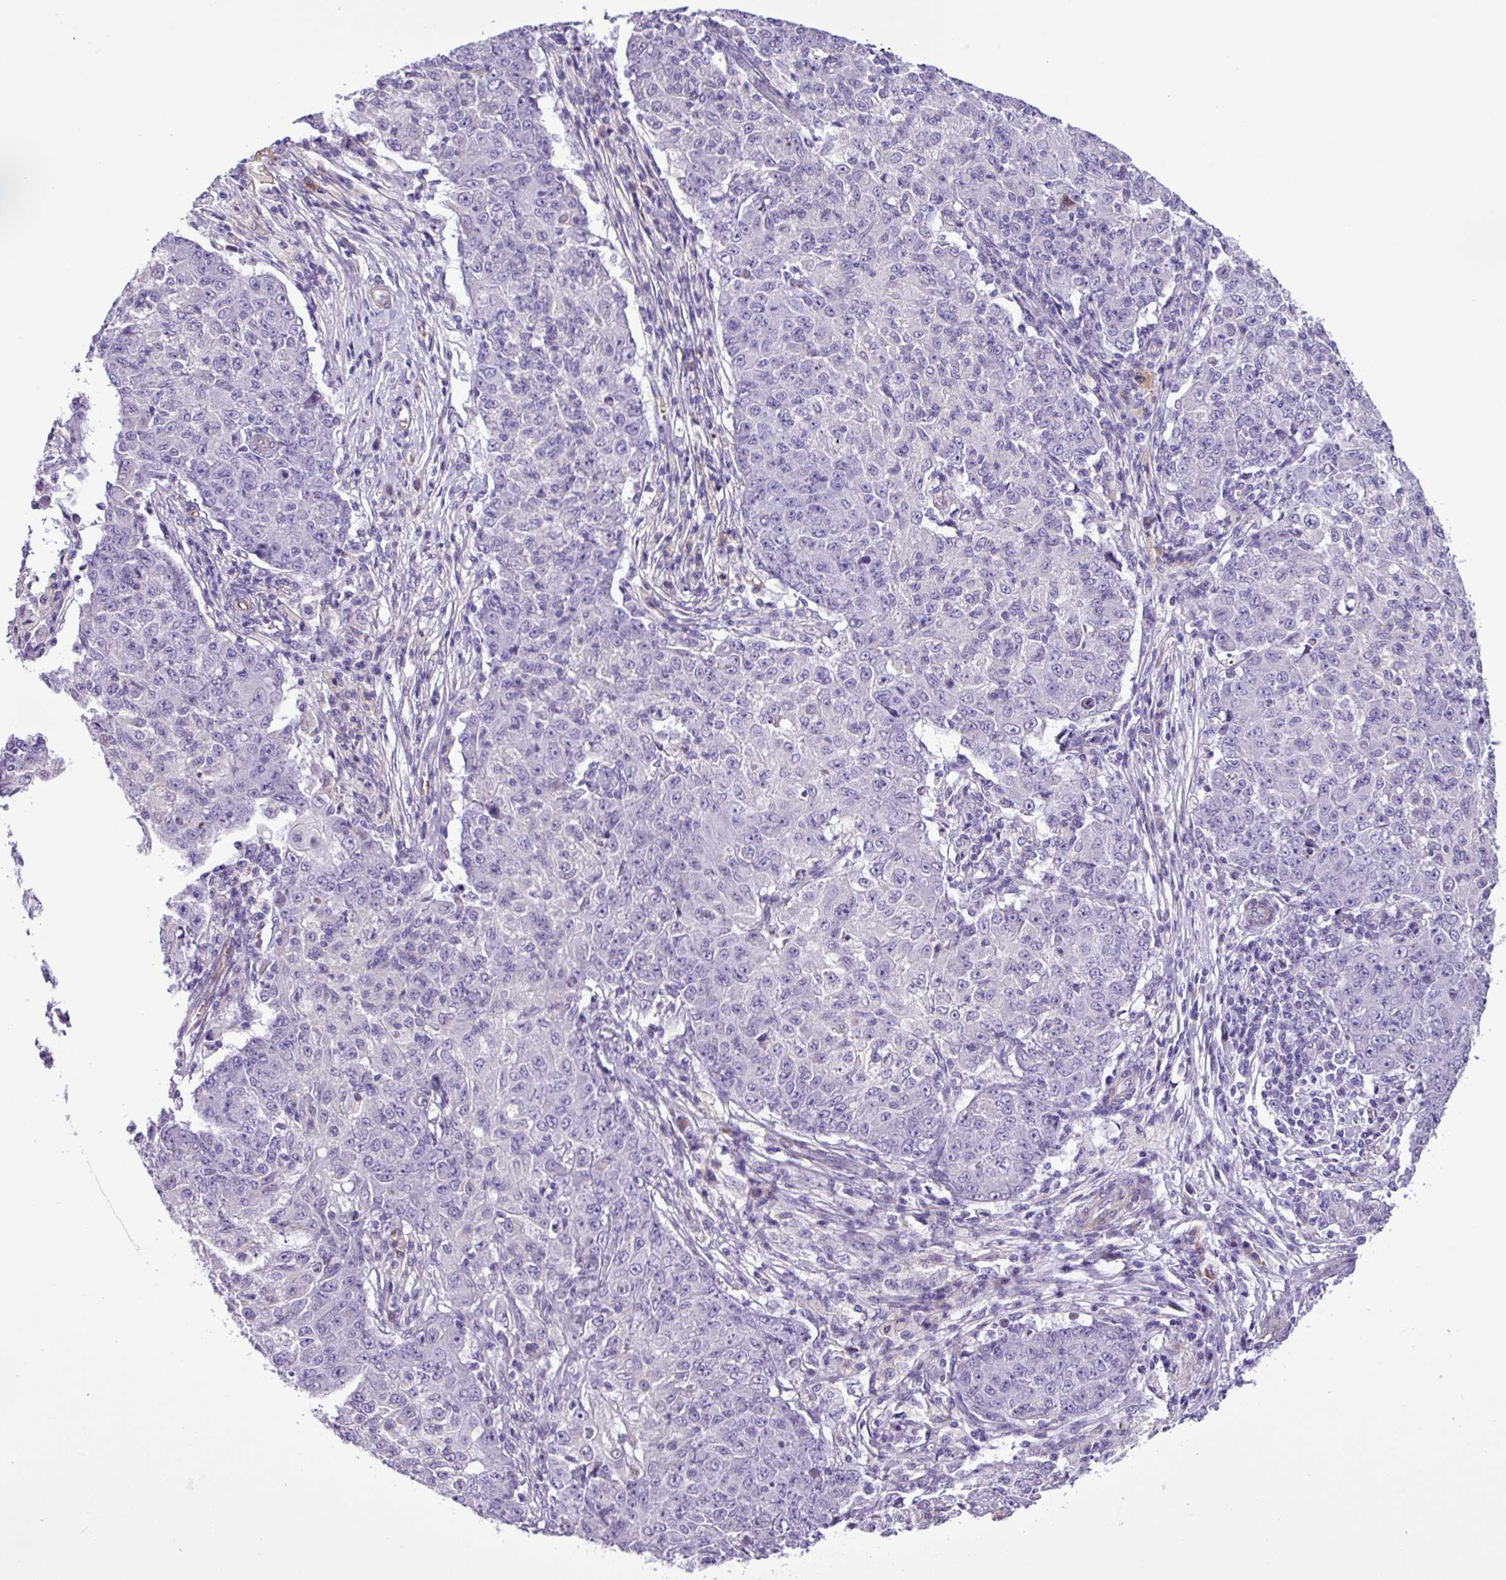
{"staining": {"intensity": "negative", "quantity": "none", "location": "none"}, "tissue": "ovarian cancer", "cell_type": "Tumor cells", "image_type": "cancer", "snomed": [{"axis": "morphology", "description": "Carcinoma, endometroid"}, {"axis": "topography", "description": "Ovary"}], "caption": "The immunohistochemistry histopathology image has no significant positivity in tumor cells of endometroid carcinoma (ovarian) tissue.", "gene": "C11orf91", "patient": {"sex": "female", "age": 42}}